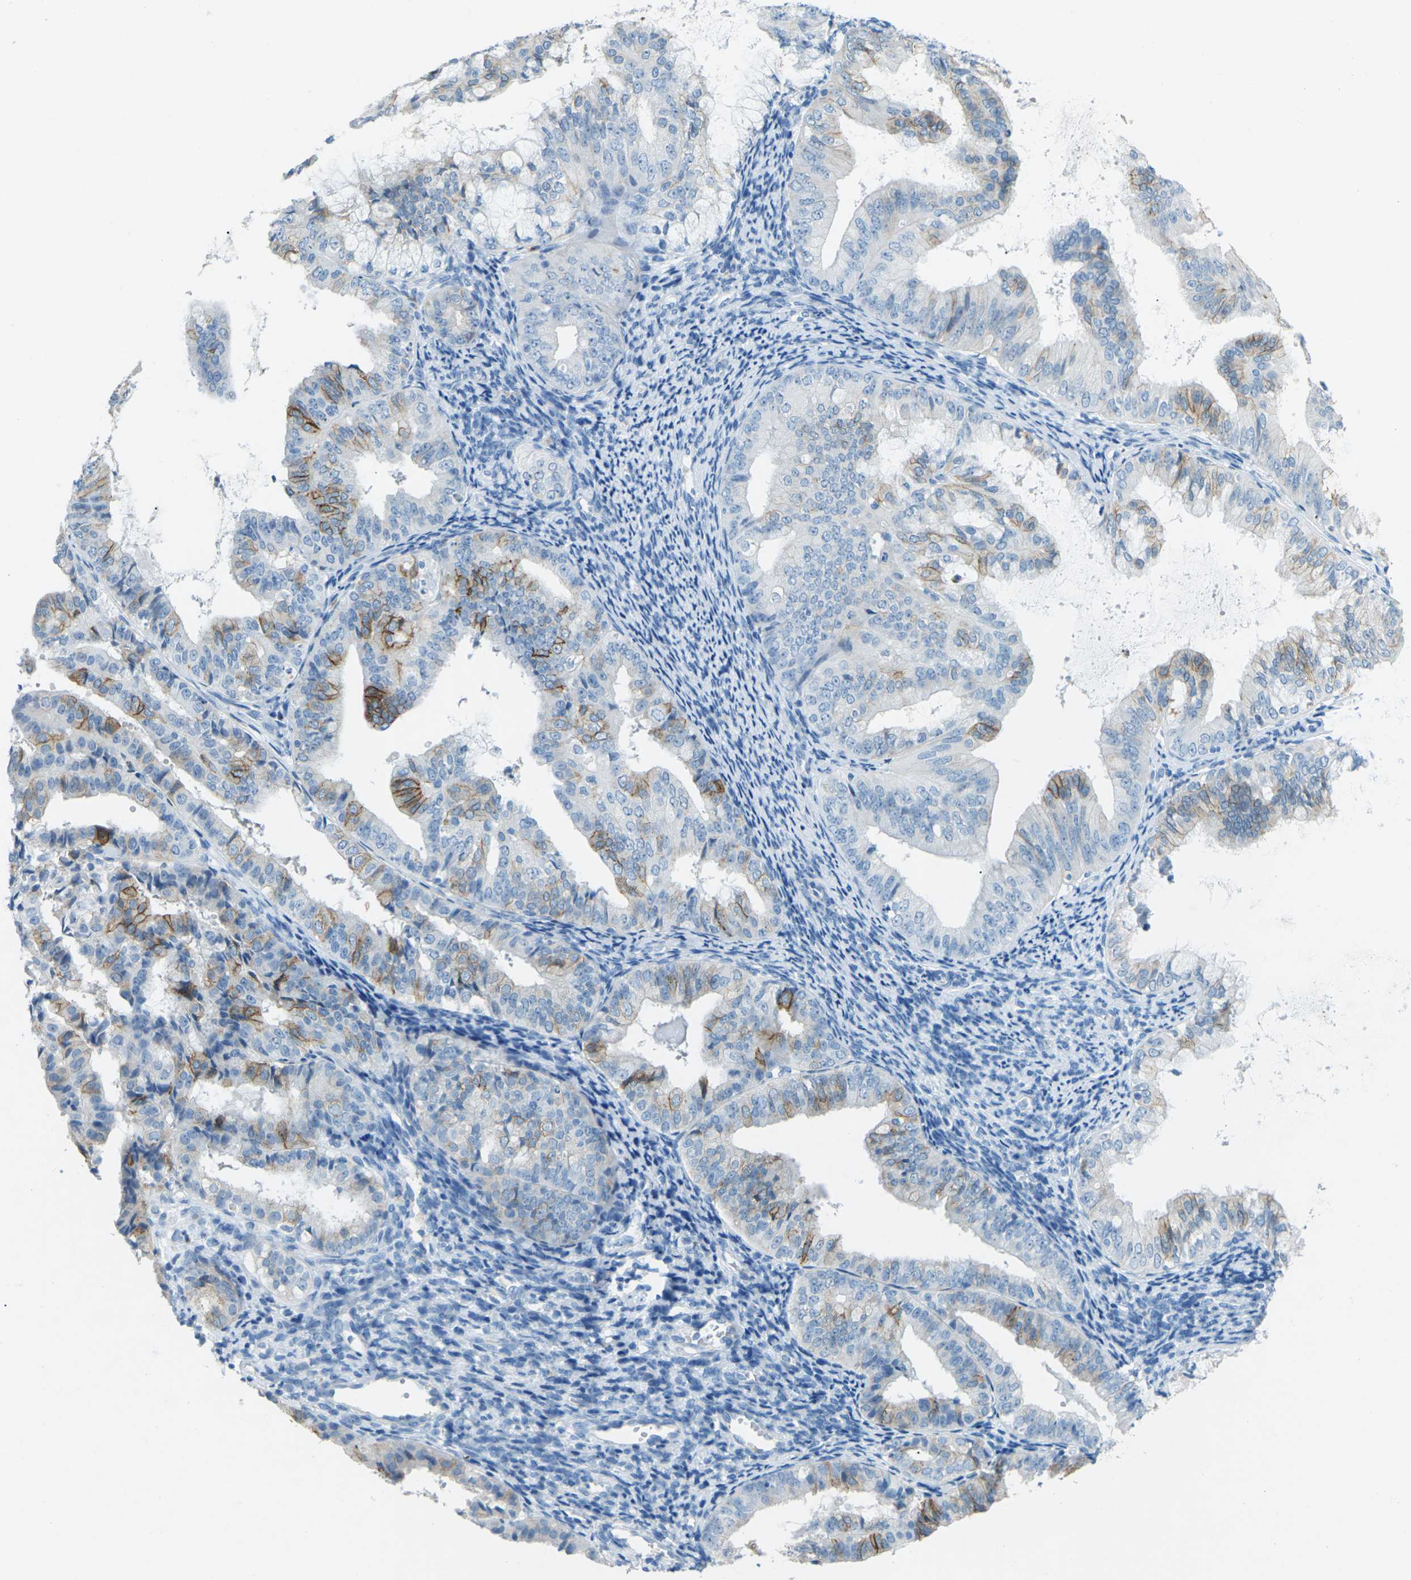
{"staining": {"intensity": "moderate", "quantity": "<25%", "location": "cytoplasmic/membranous"}, "tissue": "endometrial cancer", "cell_type": "Tumor cells", "image_type": "cancer", "snomed": [{"axis": "morphology", "description": "Adenocarcinoma, NOS"}, {"axis": "topography", "description": "Endometrium"}], "caption": "Tumor cells display low levels of moderate cytoplasmic/membranous positivity in approximately <25% of cells in human endometrial cancer. Nuclei are stained in blue.", "gene": "CDH16", "patient": {"sex": "female", "age": 63}}